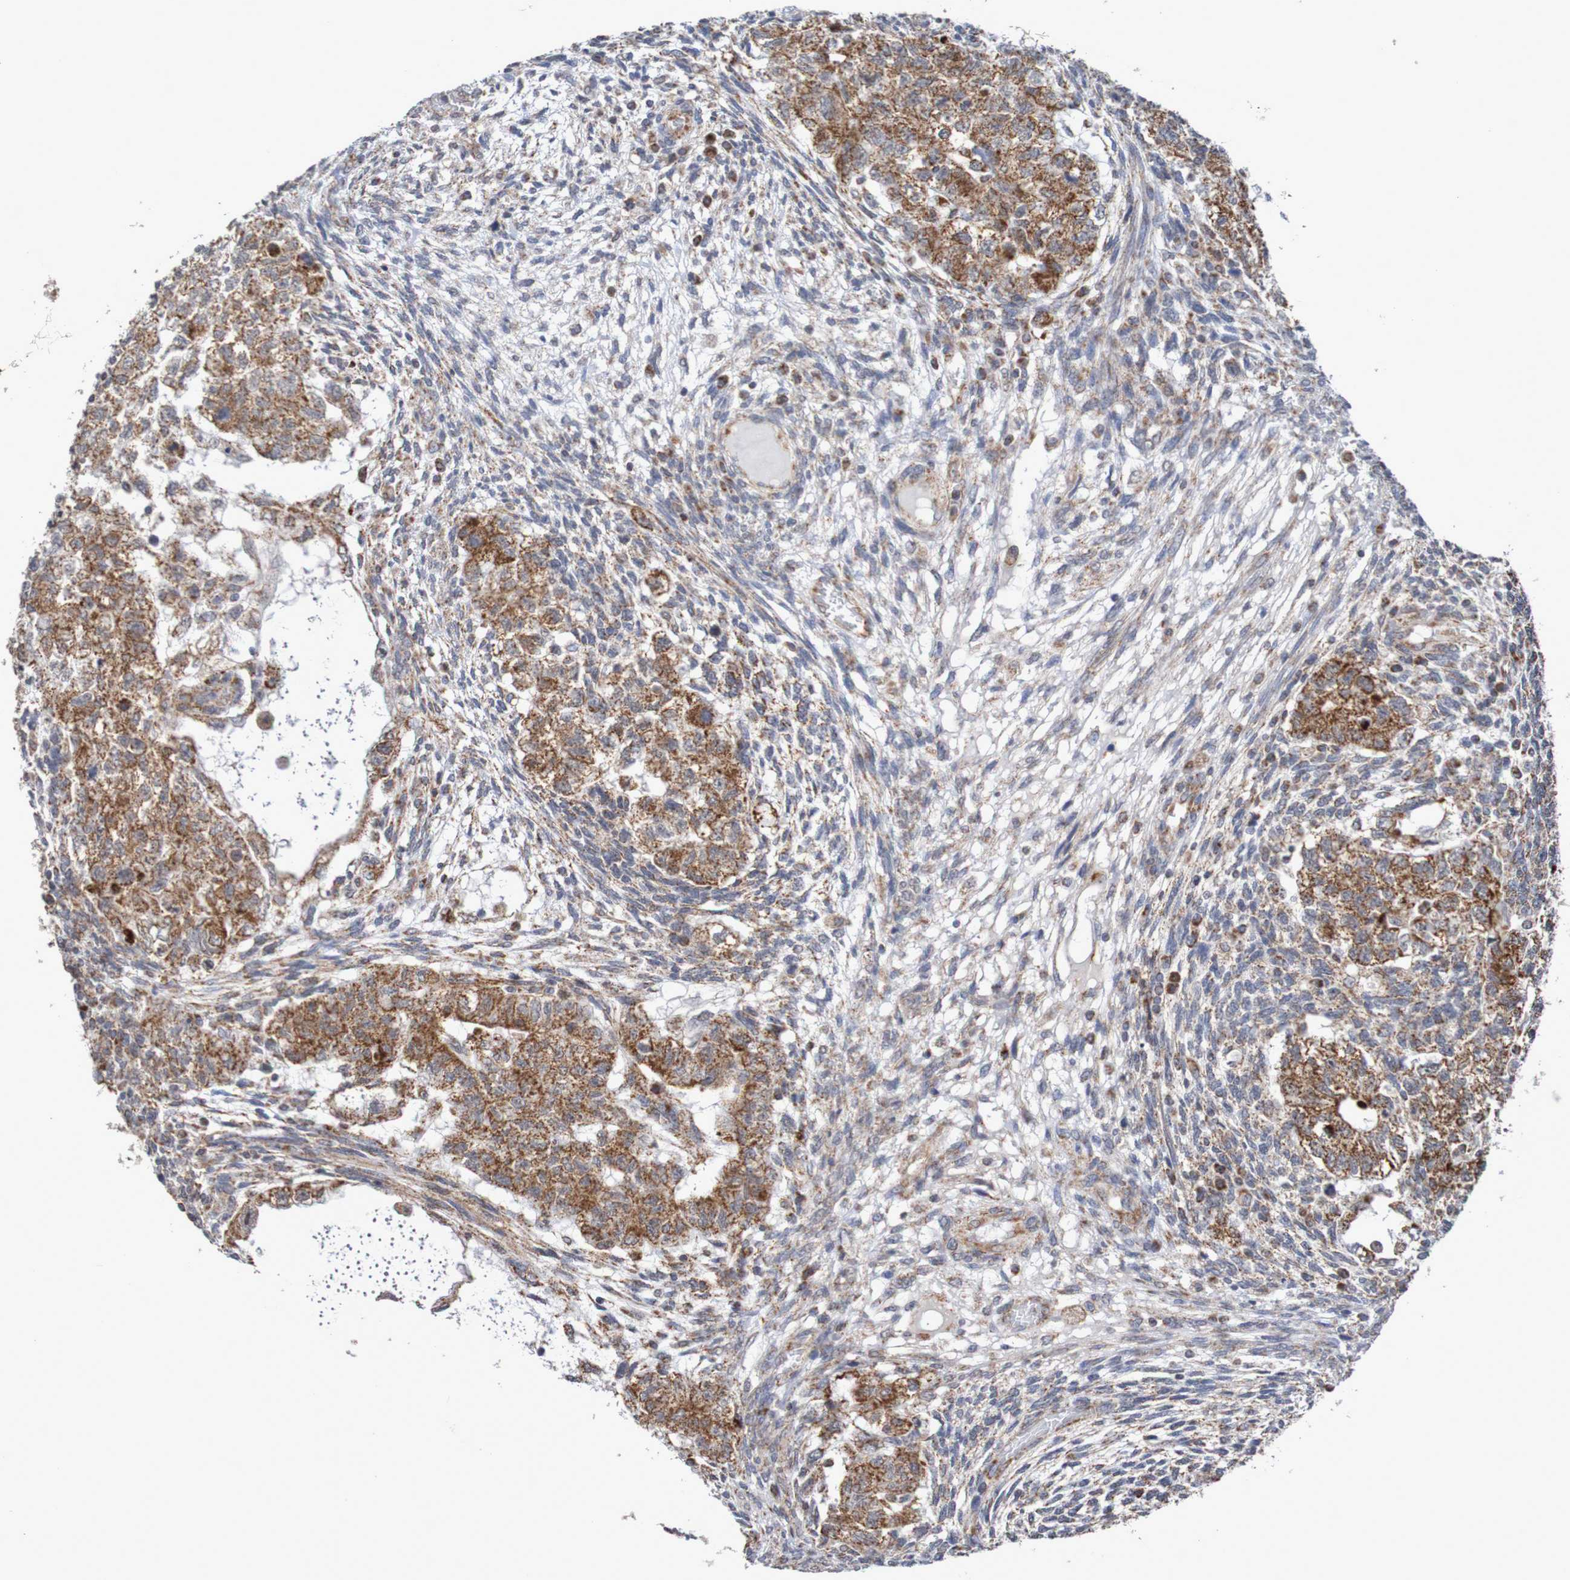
{"staining": {"intensity": "moderate", "quantity": "25%-75%", "location": "cytoplasmic/membranous"}, "tissue": "testis cancer", "cell_type": "Tumor cells", "image_type": "cancer", "snomed": [{"axis": "morphology", "description": "Normal tissue, NOS"}, {"axis": "morphology", "description": "Carcinoma, Embryonal, NOS"}, {"axis": "topography", "description": "Testis"}], "caption": "The photomicrograph demonstrates staining of testis embryonal carcinoma, revealing moderate cytoplasmic/membranous protein staining (brown color) within tumor cells.", "gene": "DVL1", "patient": {"sex": "male", "age": 36}}